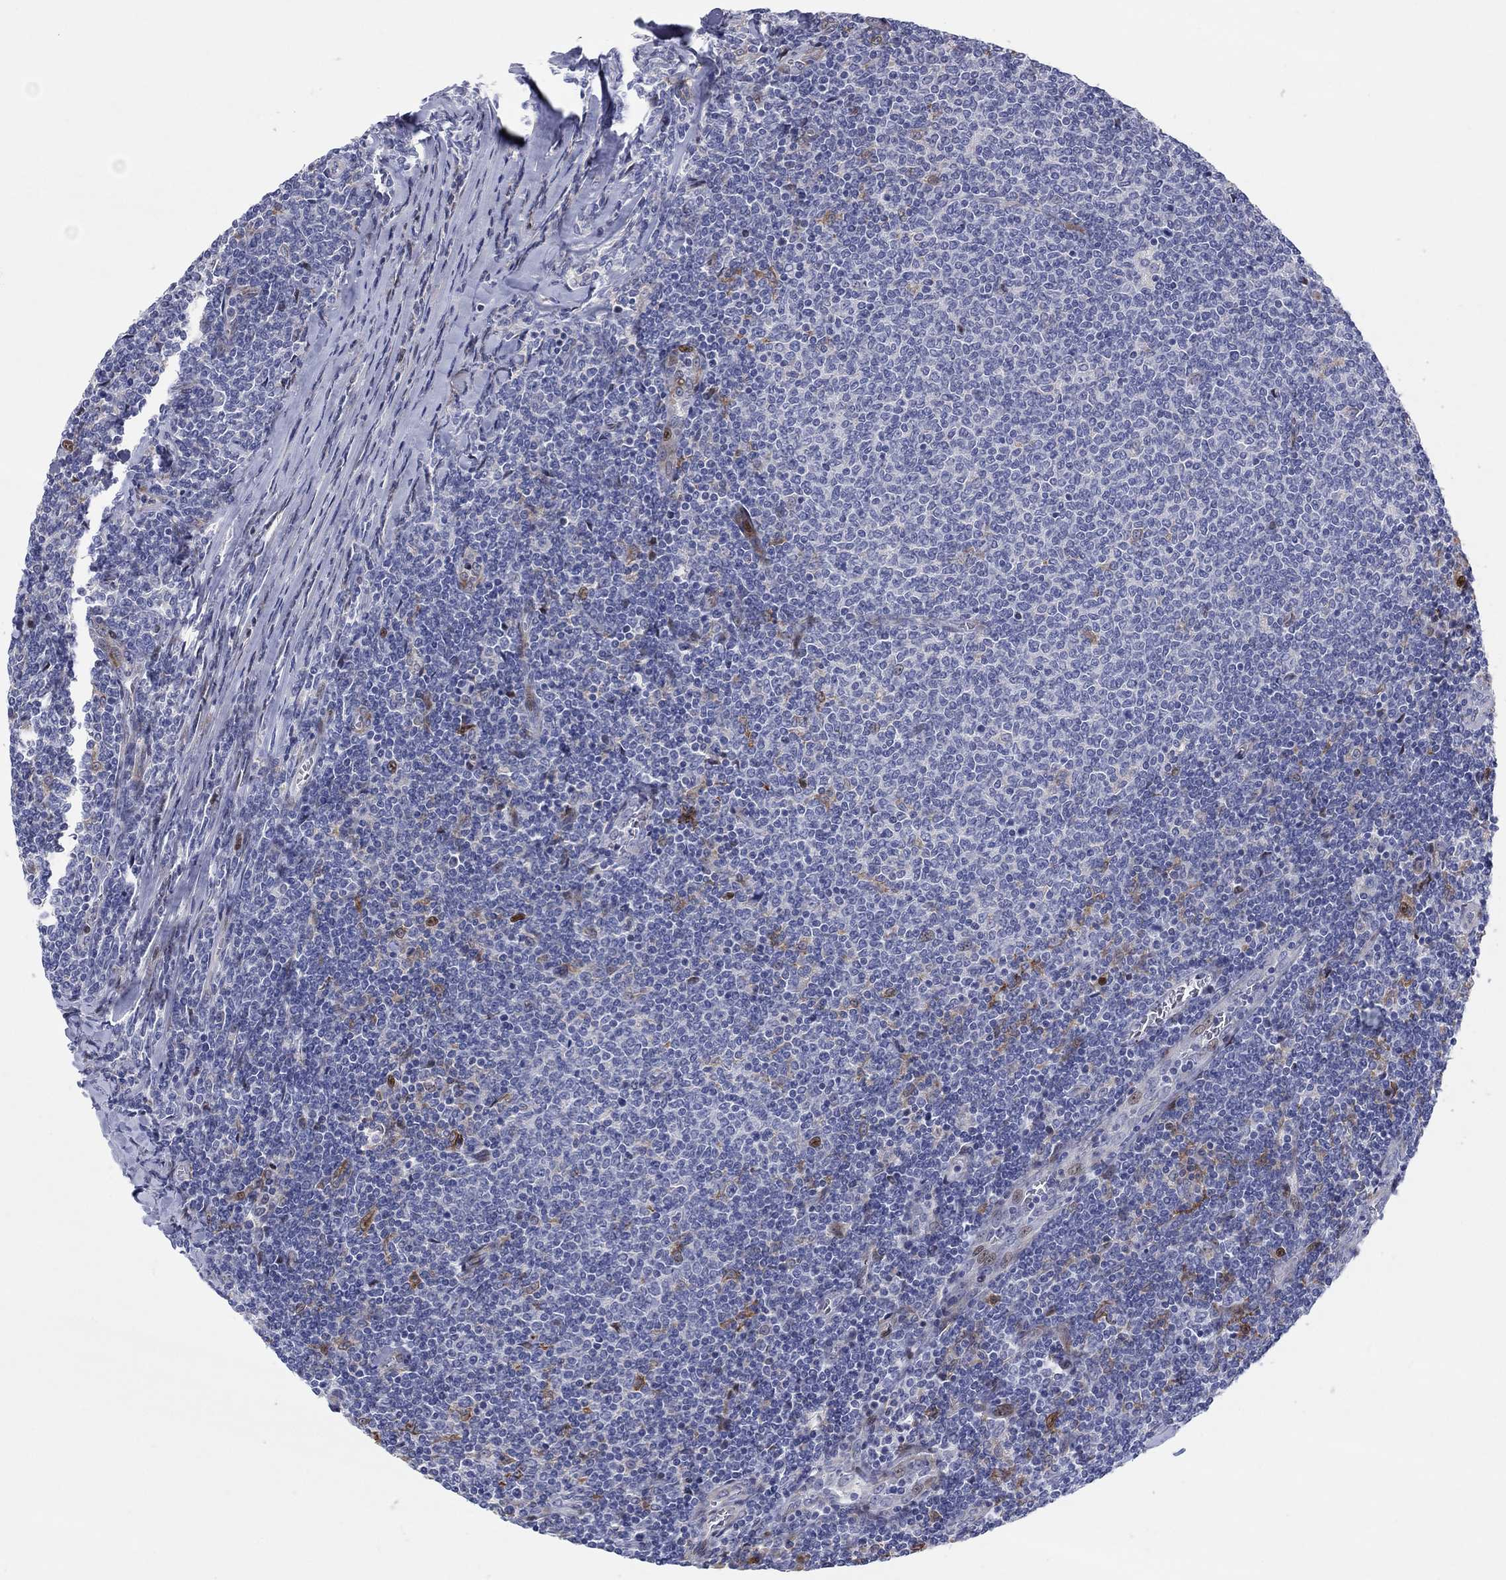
{"staining": {"intensity": "negative", "quantity": "none", "location": "none"}, "tissue": "lymphoma", "cell_type": "Tumor cells", "image_type": "cancer", "snomed": [{"axis": "morphology", "description": "Malignant lymphoma, non-Hodgkin's type, Low grade"}, {"axis": "topography", "description": "Lymph node"}], "caption": "Tumor cells are negative for brown protein staining in lymphoma.", "gene": "ARHGAP36", "patient": {"sex": "male", "age": 52}}